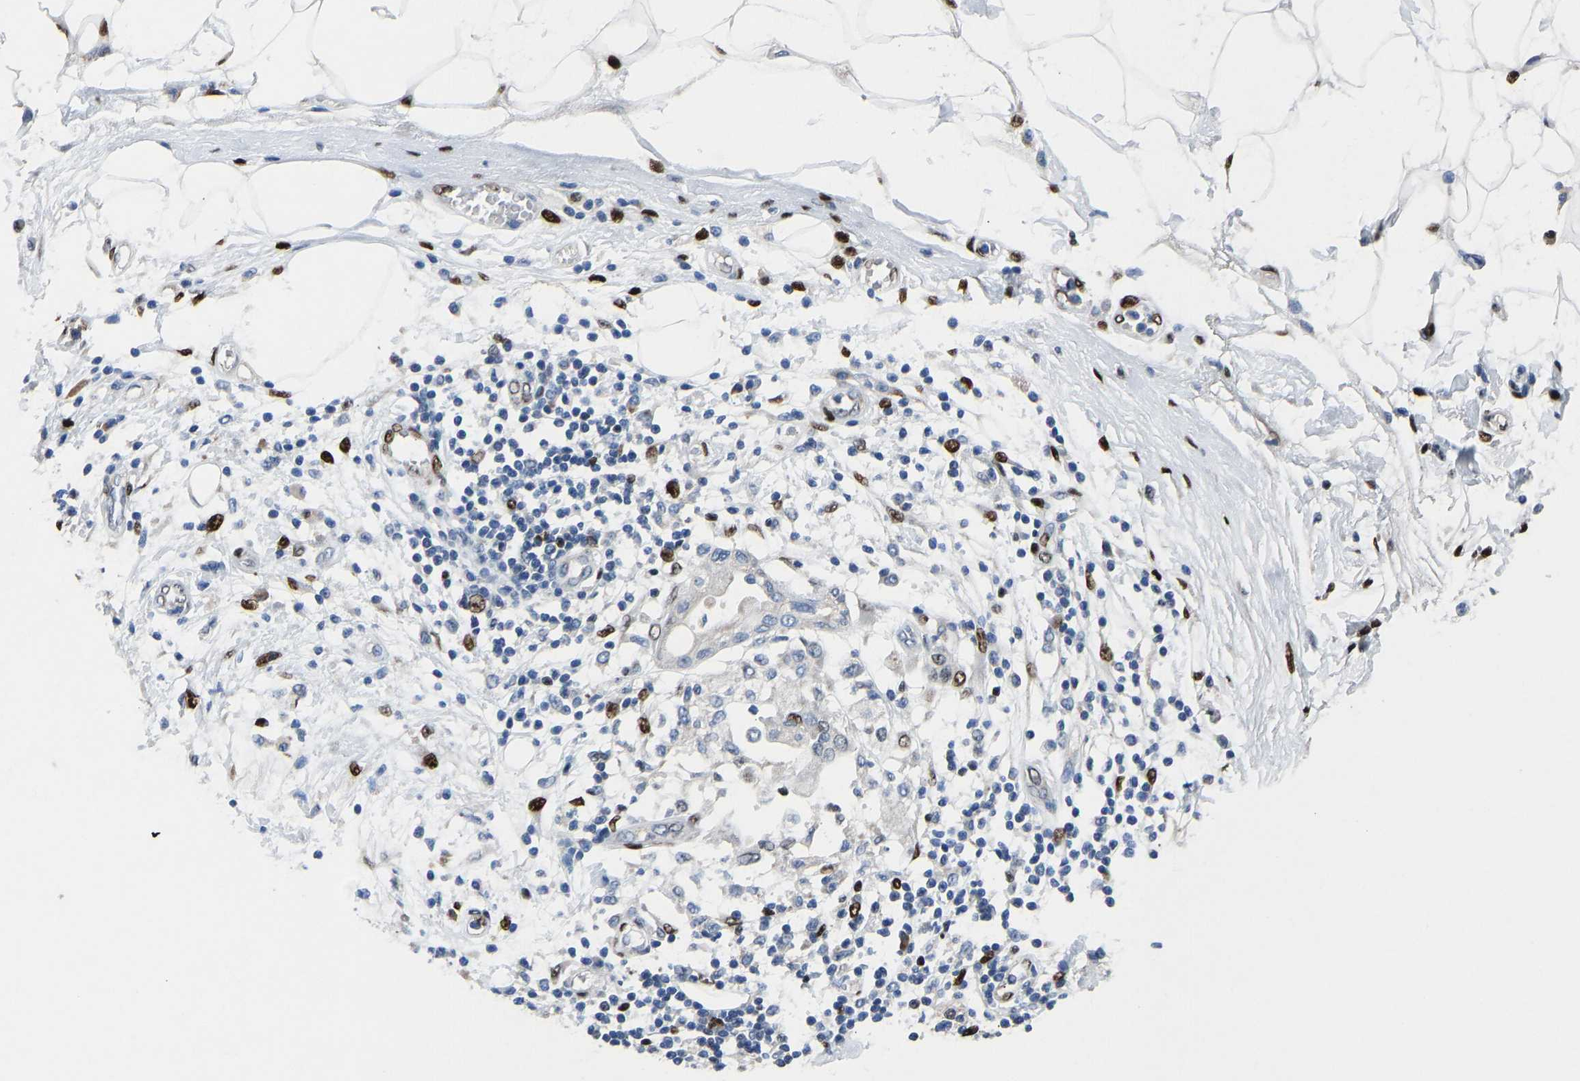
{"staining": {"intensity": "moderate", "quantity": ">75%", "location": "nuclear"}, "tissue": "adipose tissue", "cell_type": "Adipocytes", "image_type": "normal", "snomed": [{"axis": "morphology", "description": "Normal tissue, NOS"}, {"axis": "morphology", "description": "Adenocarcinoma, NOS"}, {"axis": "topography", "description": "Duodenum"}, {"axis": "topography", "description": "Peripheral nerve tissue"}], "caption": "A brown stain highlights moderate nuclear staining of a protein in adipocytes of normal human adipose tissue.", "gene": "EGR1", "patient": {"sex": "female", "age": 60}}